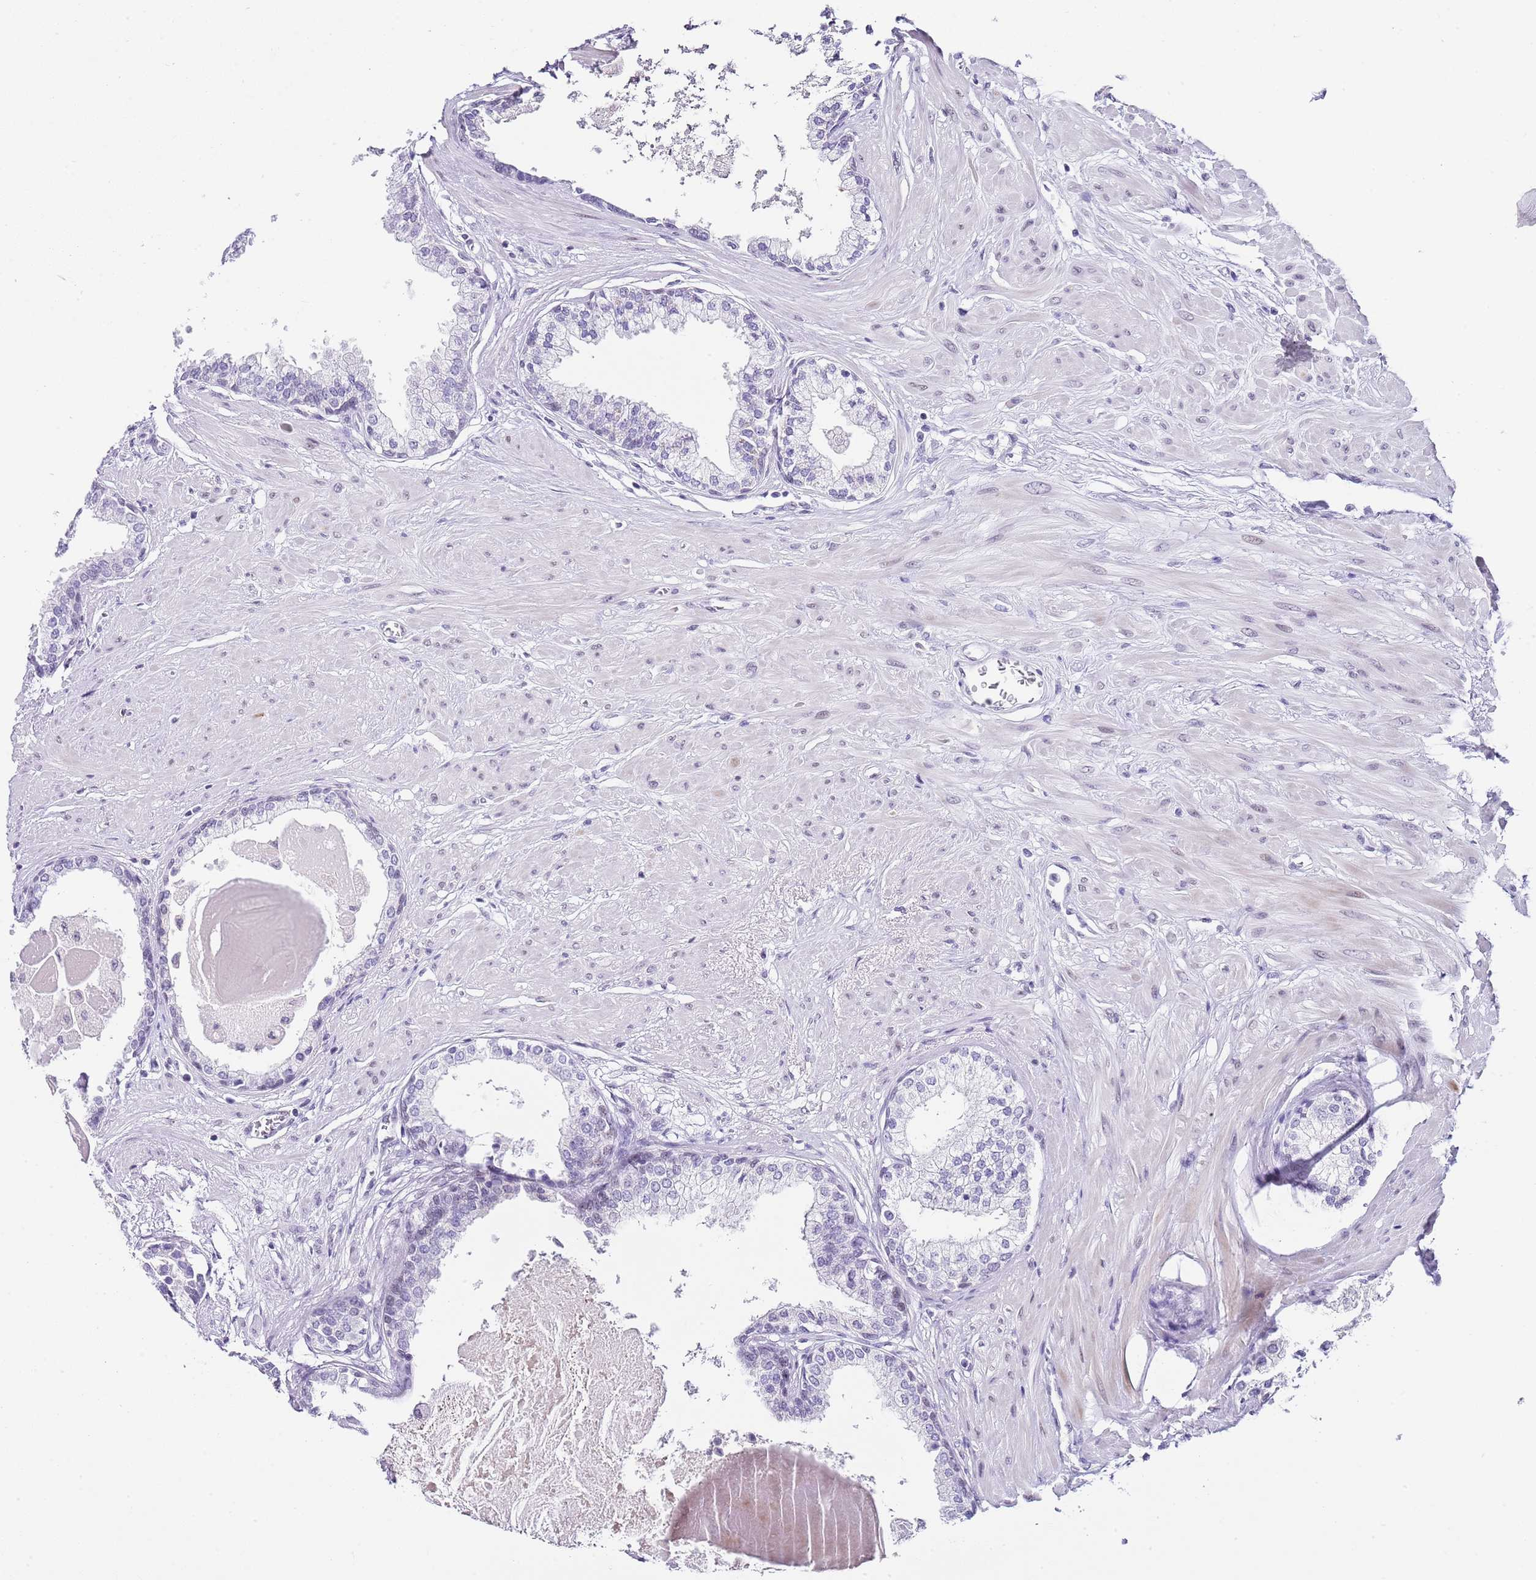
{"staining": {"intensity": "negative", "quantity": "none", "location": "none"}, "tissue": "prostate", "cell_type": "Glandular cells", "image_type": "normal", "snomed": [{"axis": "morphology", "description": "Normal tissue, NOS"}, {"axis": "topography", "description": "Prostate"}], "caption": "This is a histopathology image of immunohistochemistry staining of benign prostate, which shows no positivity in glandular cells.", "gene": "NOP56", "patient": {"sex": "male", "age": 57}}